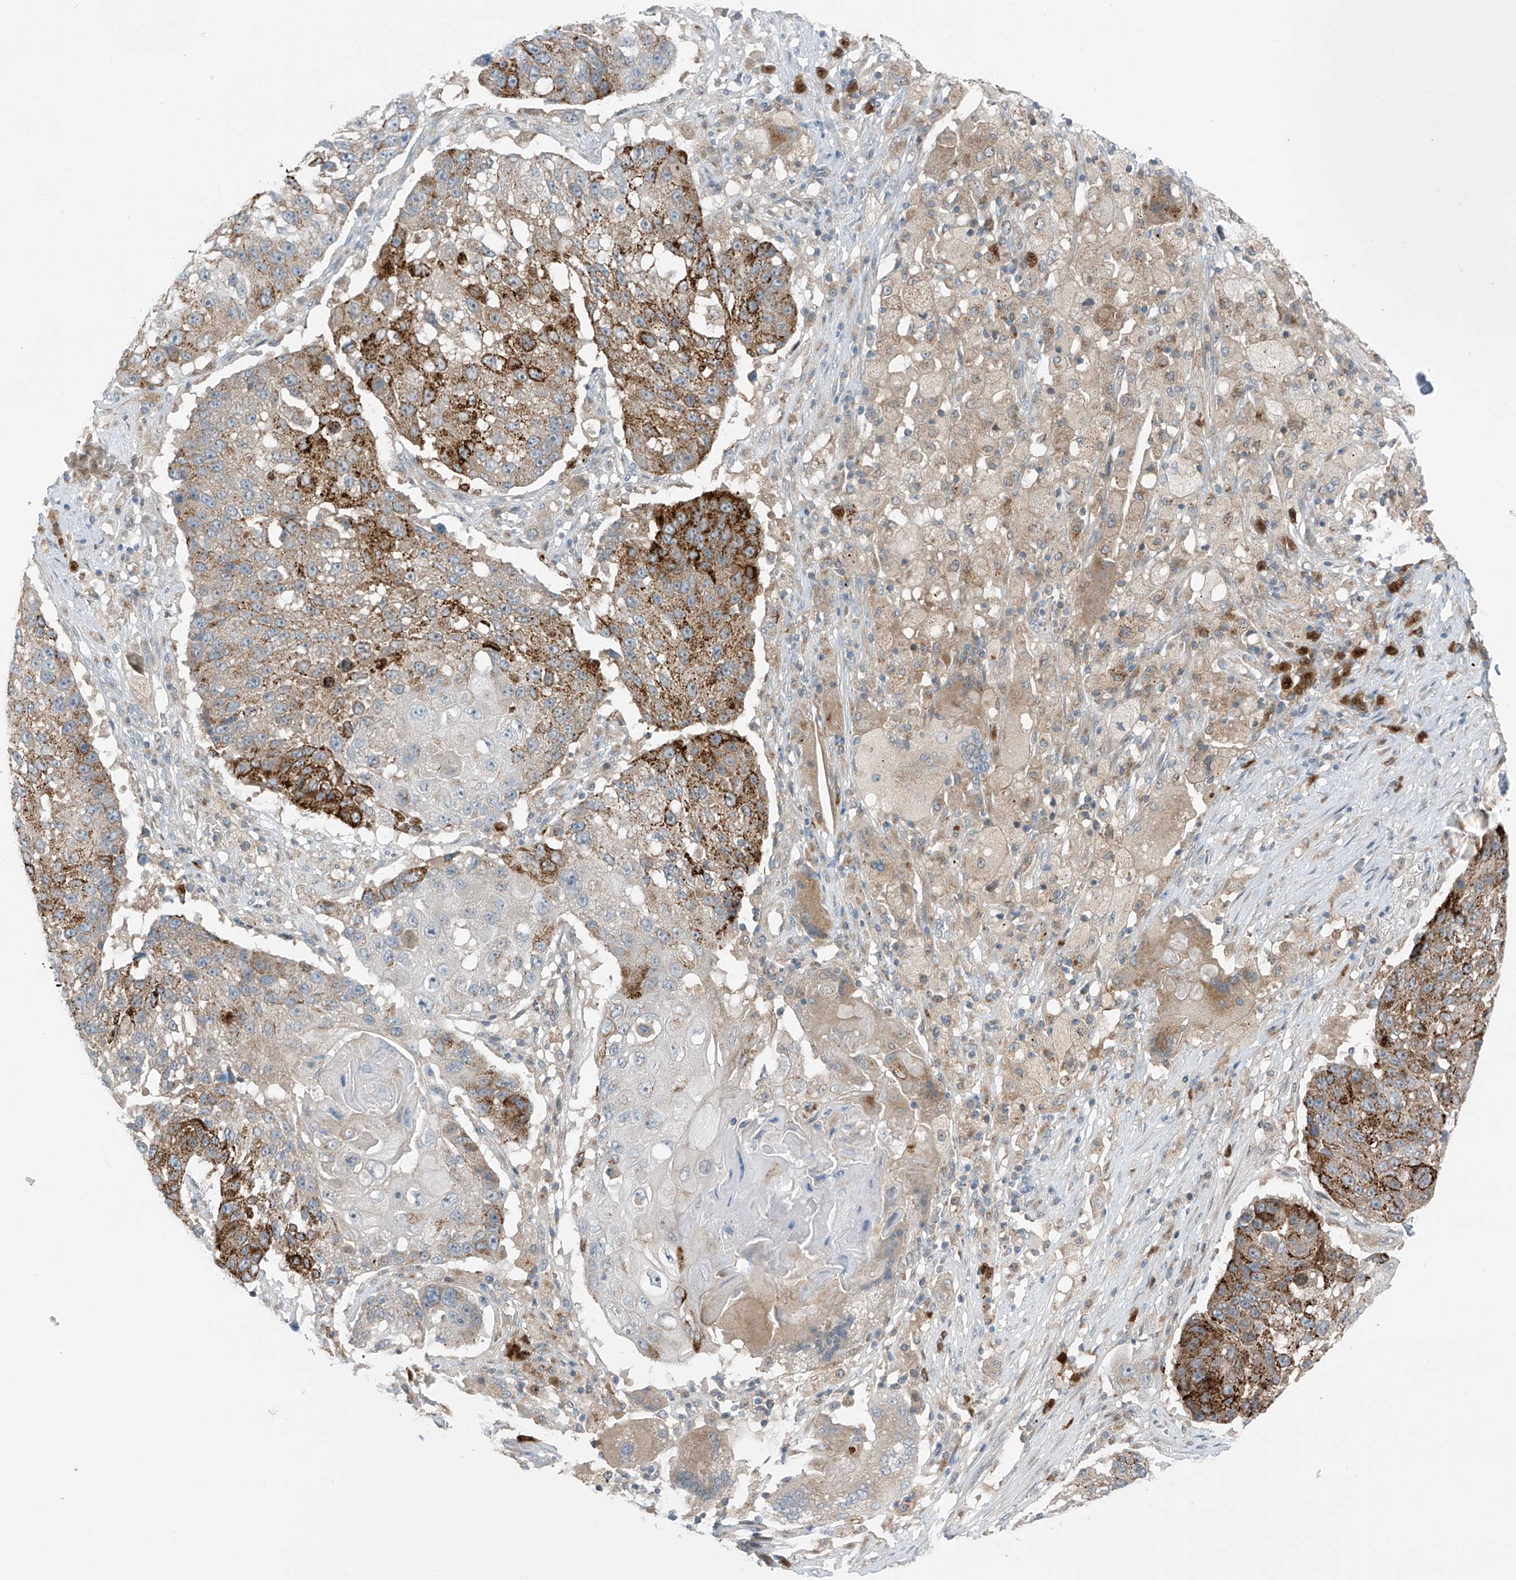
{"staining": {"intensity": "strong", "quantity": "25%-75%", "location": "cytoplasmic/membranous"}, "tissue": "lung cancer", "cell_type": "Tumor cells", "image_type": "cancer", "snomed": [{"axis": "morphology", "description": "Squamous cell carcinoma, NOS"}, {"axis": "topography", "description": "Lung"}], "caption": "There is high levels of strong cytoplasmic/membranous positivity in tumor cells of lung cancer (squamous cell carcinoma), as demonstrated by immunohistochemical staining (brown color).", "gene": "SLC12A6", "patient": {"sex": "male", "age": 61}}